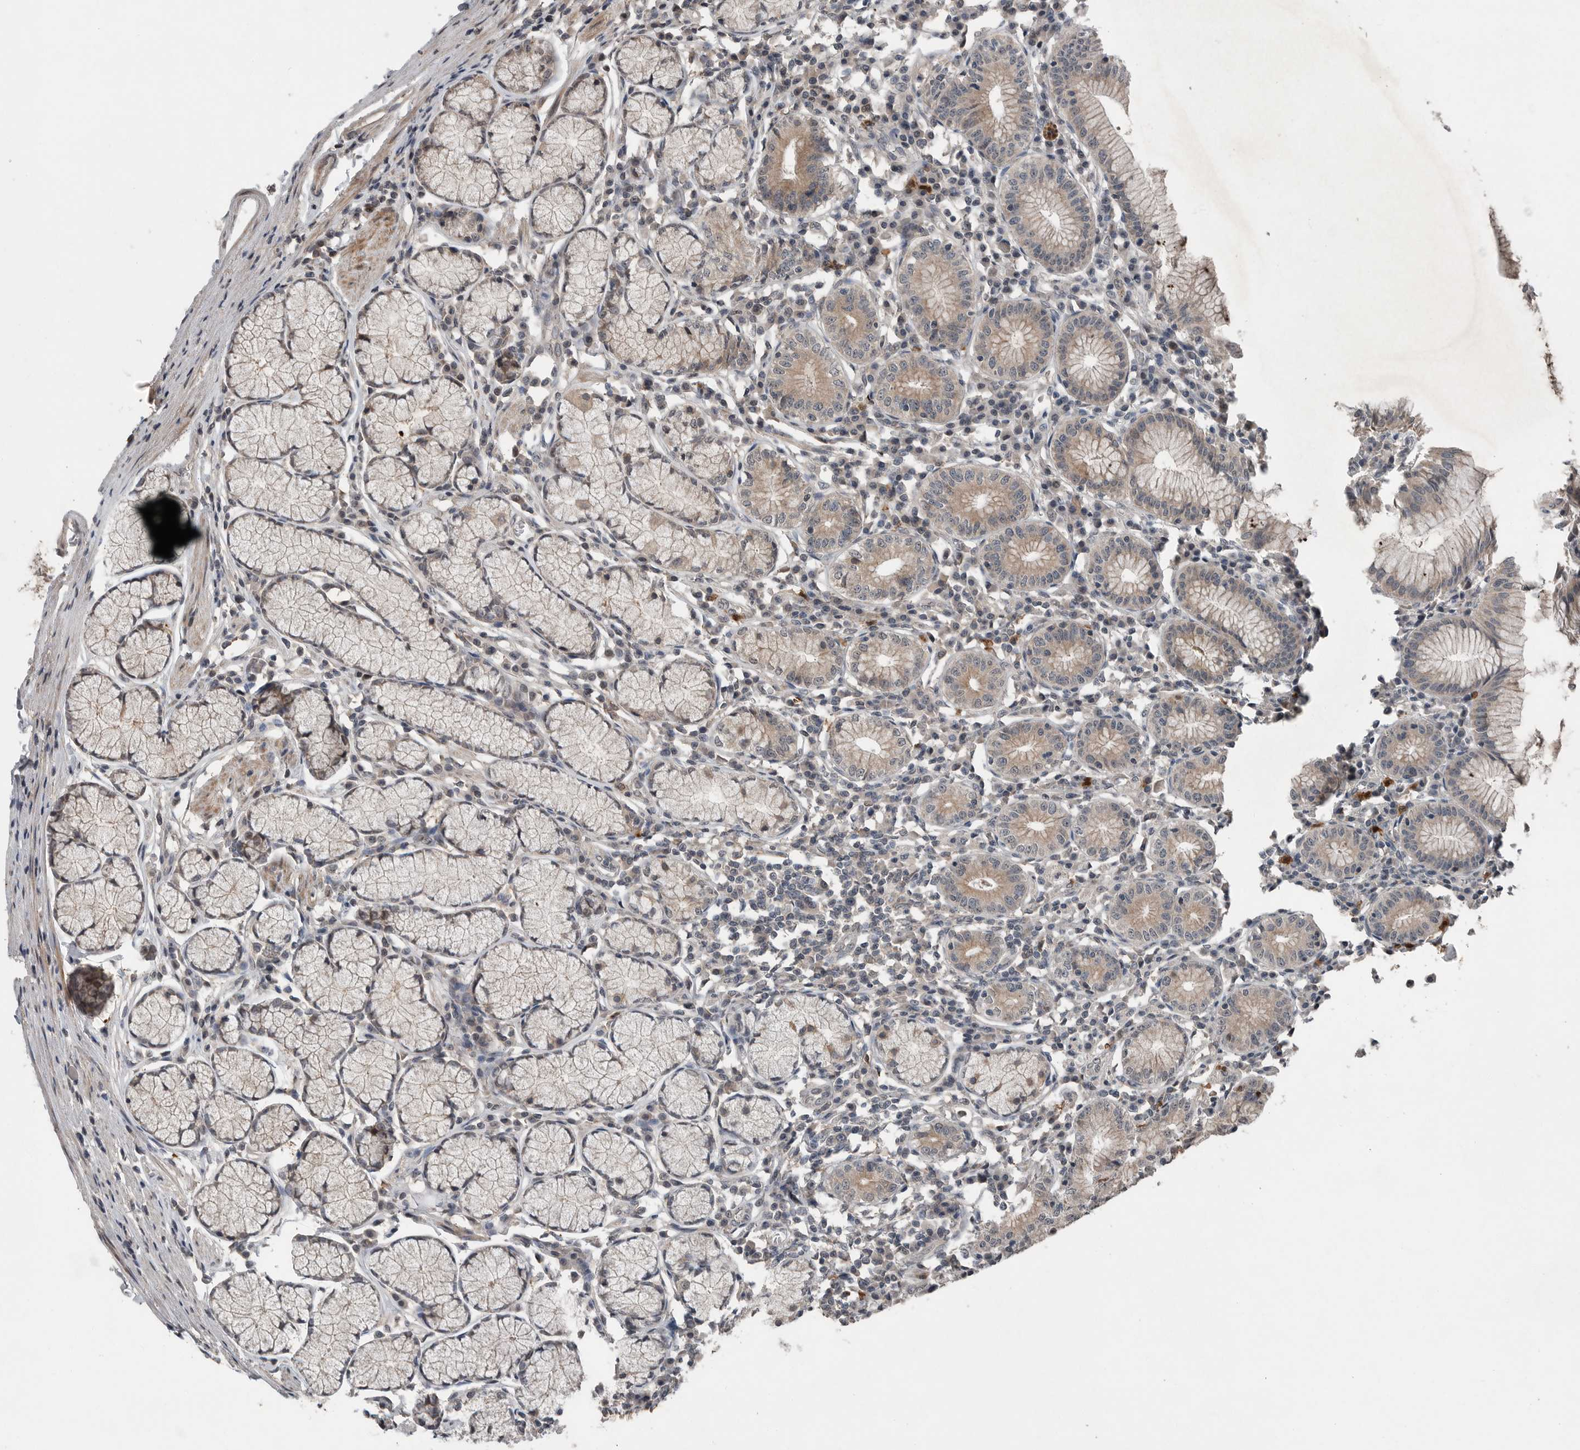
{"staining": {"intensity": "moderate", "quantity": ">75%", "location": "cytoplasmic/membranous"}, "tissue": "stomach", "cell_type": "Glandular cells", "image_type": "normal", "snomed": [{"axis": "morphology", "description": "Normal tissue, NOS"}, {"axis": "topography", "description": "Stomach"}], "caption": "Stomach stained for a protein exhibits moderate cytoplasmic/membranous positivity in glandular cells.", "gene": "SCP2", "patient": {"sex": "male", "age": 55}}